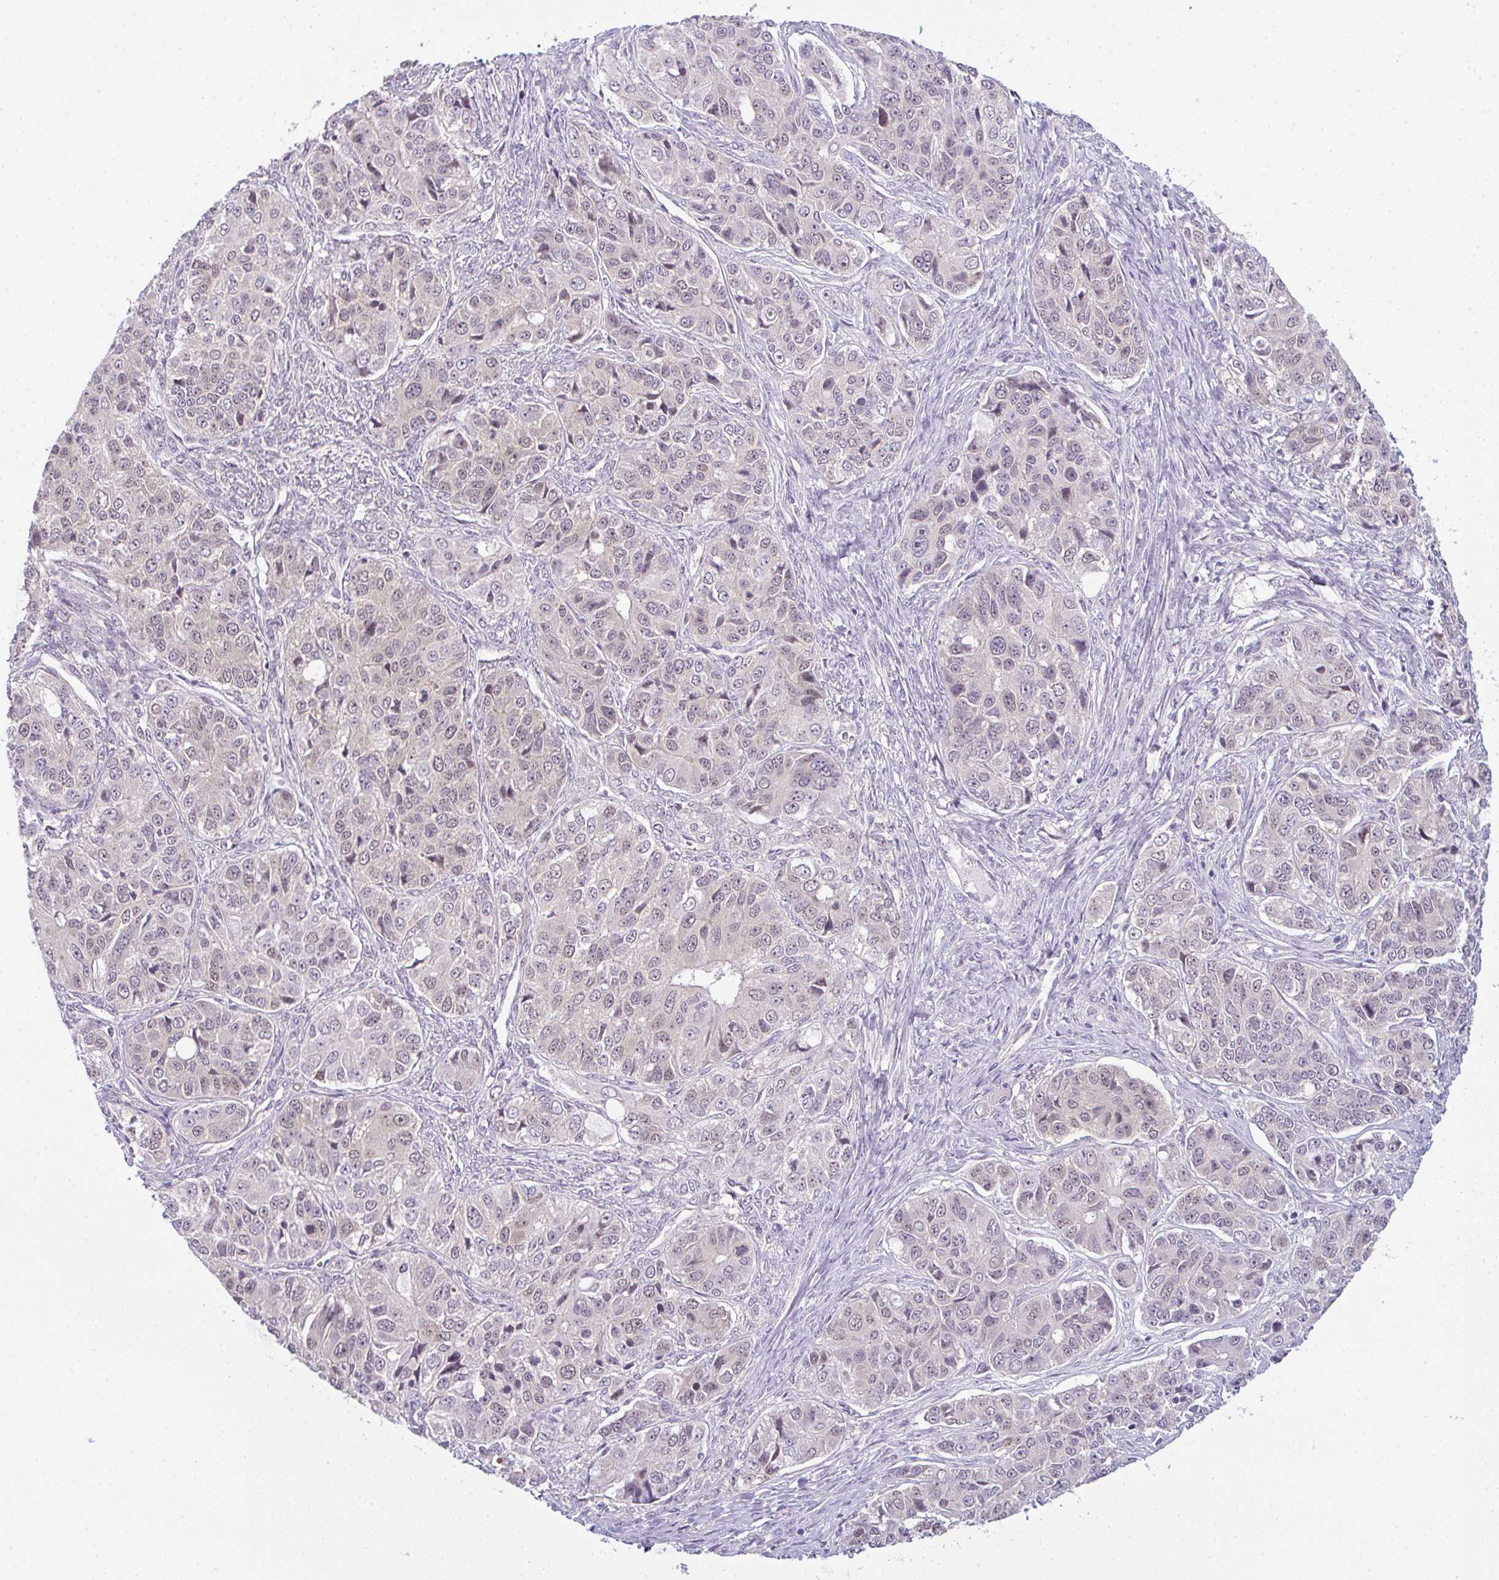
{"staining": {"intensity": "negative", "quantity": "none", "location": "none"}, "tissue": "ovarian cancer", "cell_type": "Tumor cells", "image_type": "cancer", "snomed": [{"axis": "morphology", "description": "Carcinoma, endometroid"}, {"axis": "topography", "description": "Ovary"}], "caption": "This is an immunohistochemistry micrograph of ovarian cancer (endometroid carcinoma). There is no positivity in tumor cells.", "gene": "CSE1L", "patient": {"sex": "female", "age": 51}}